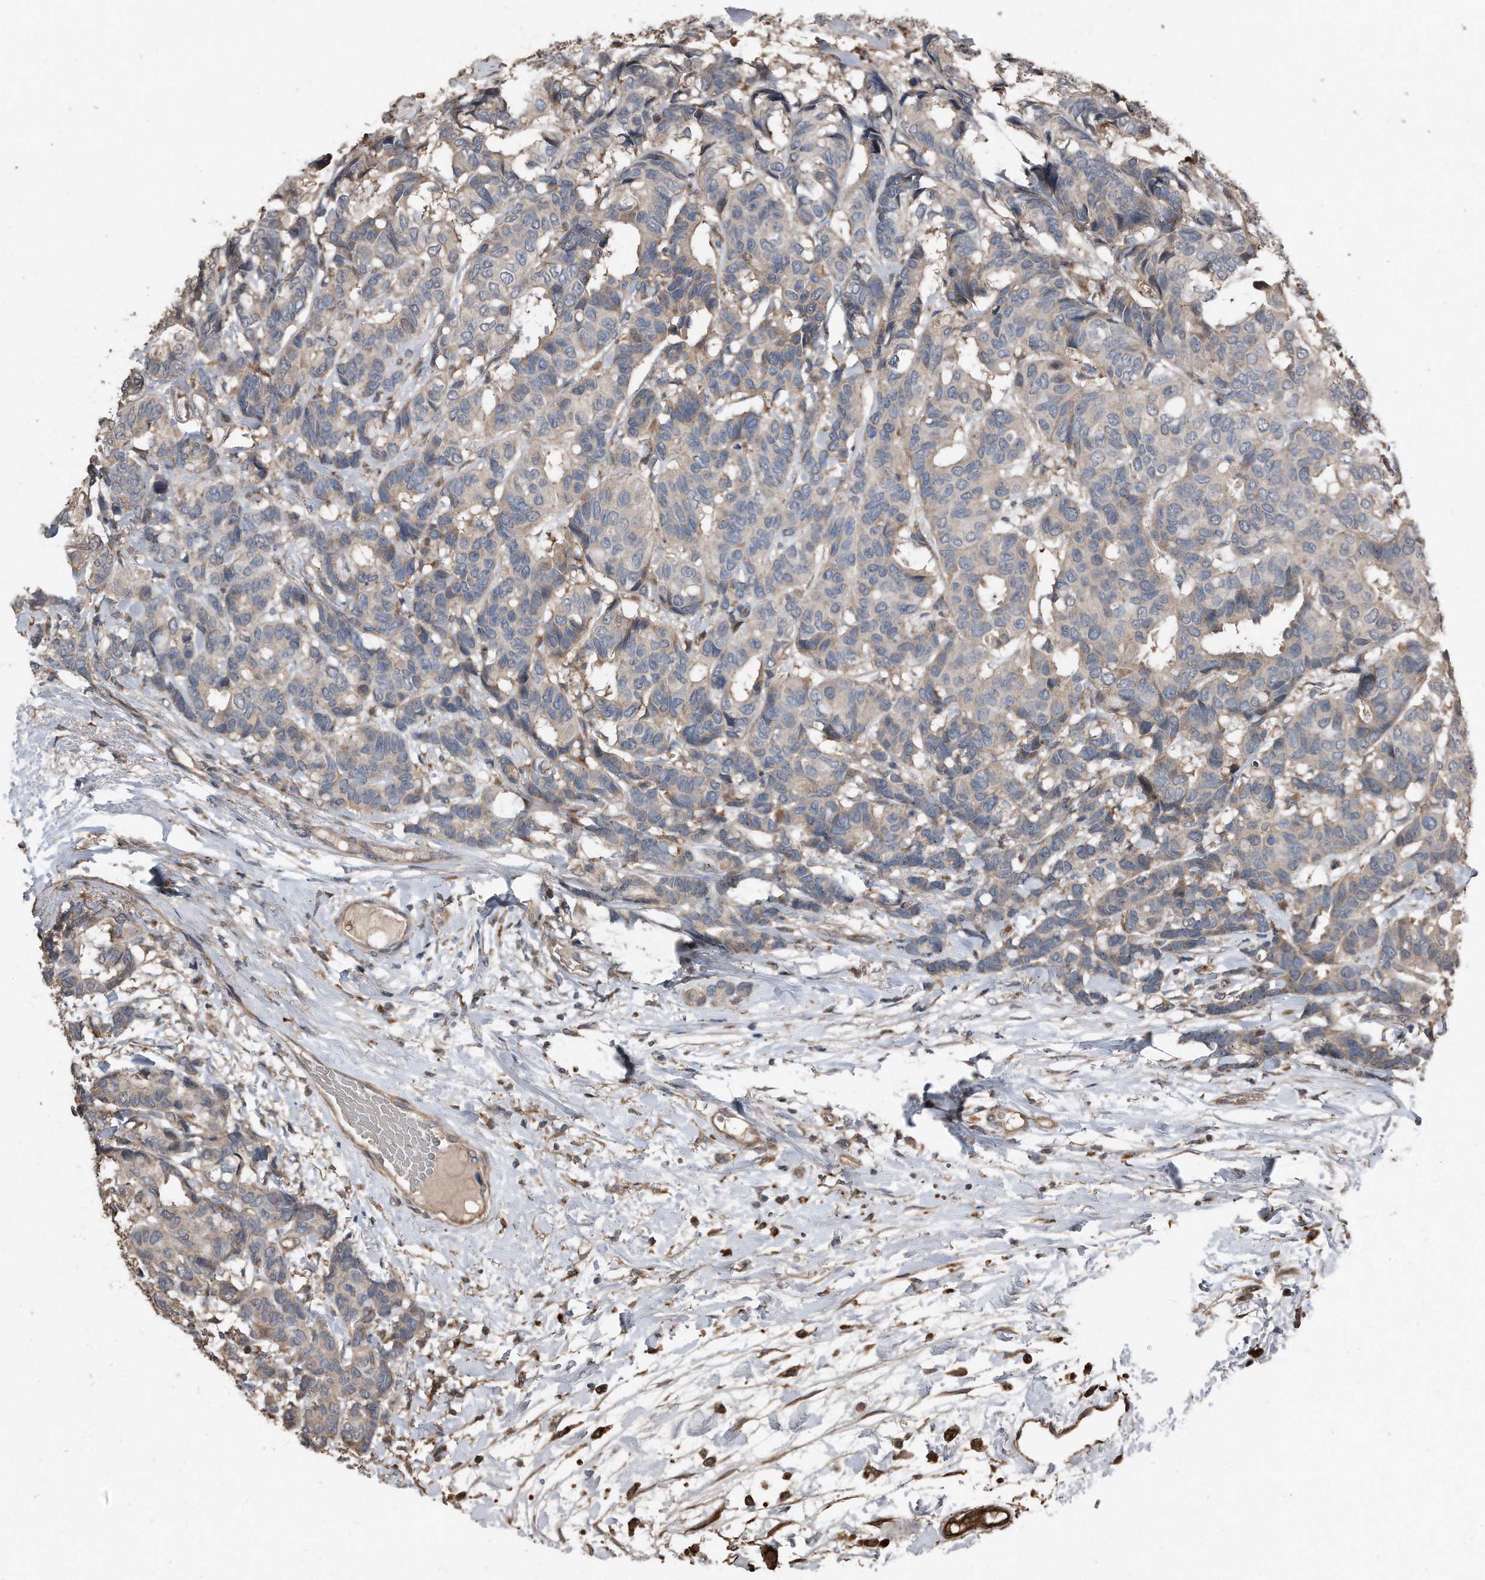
{"staining": {"intensity": "weak", "quantity": "<25%", "location": "cytoplasmic/membranous"}, "tissue": "breast cancer", "cell_type": "Tumor cells", "image_type": "cancer", "snomed": [{"axis": "morphology", "description": "Duct carcinoma"}, {"axis": "topography", "description": "Breast"}], "caption": "The photomicrograph exhibits no staining of tumor cells in breast cancer.", "gene": "ANKRD10", "patient": {"sex": "female", "age": 87}}